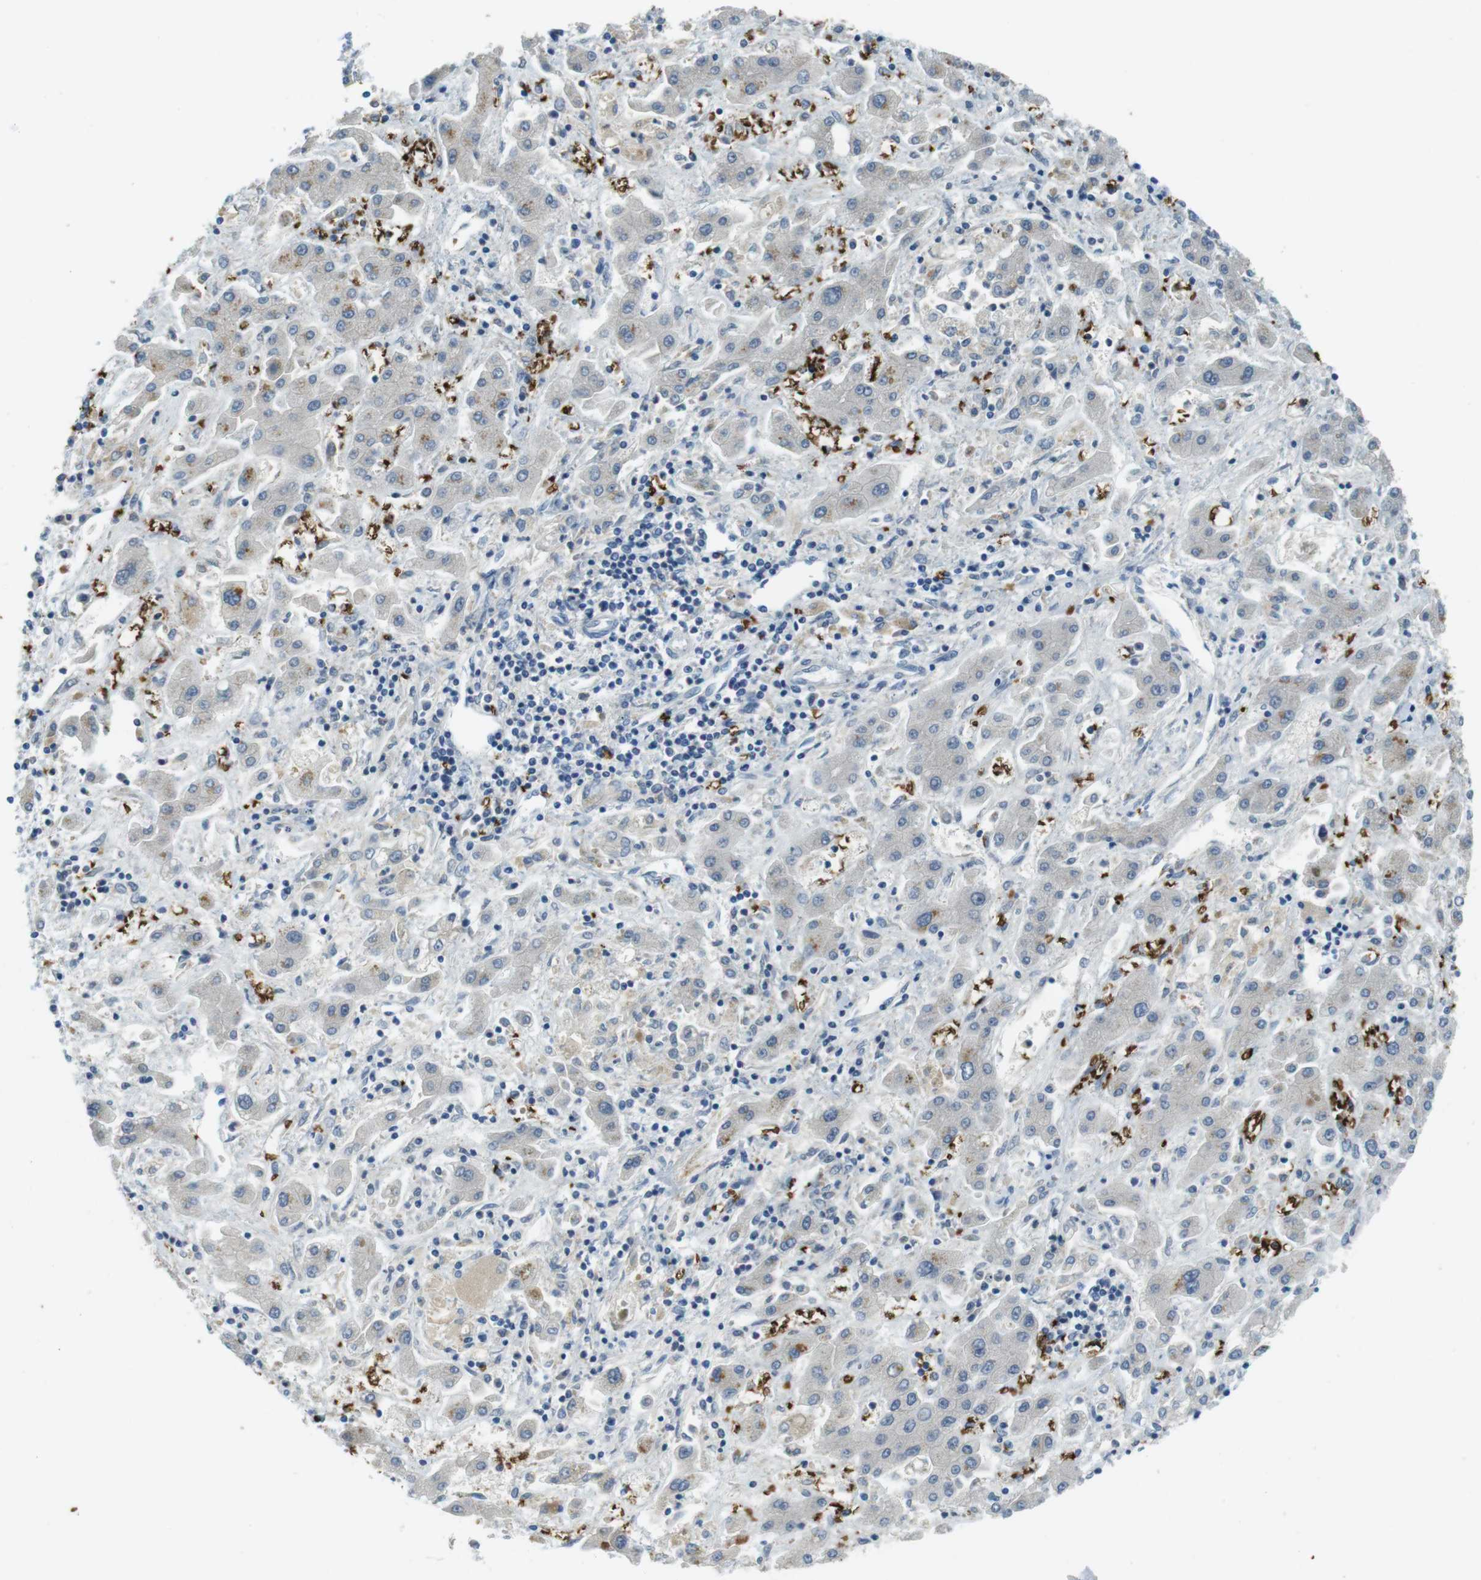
{"staining": {"intensity": "weak", "quantity": "<25%", "location": "cytoplasmic/membranous"}, "tissue": "liver cancer", "cell_type": "Tumor cells", "image_type": "cancer", "snomed": [{"axis": "morphology", "description": "Cholangiocarcinoma"}, {"axis": "topography", "description": "Liver"}], "caption": "Tumor cells are negative for protein expression in human liver cancer (cholangiocarcinoma).", "gene": "SLC4A1", "patient": {"sex": "male", "age": 50}}